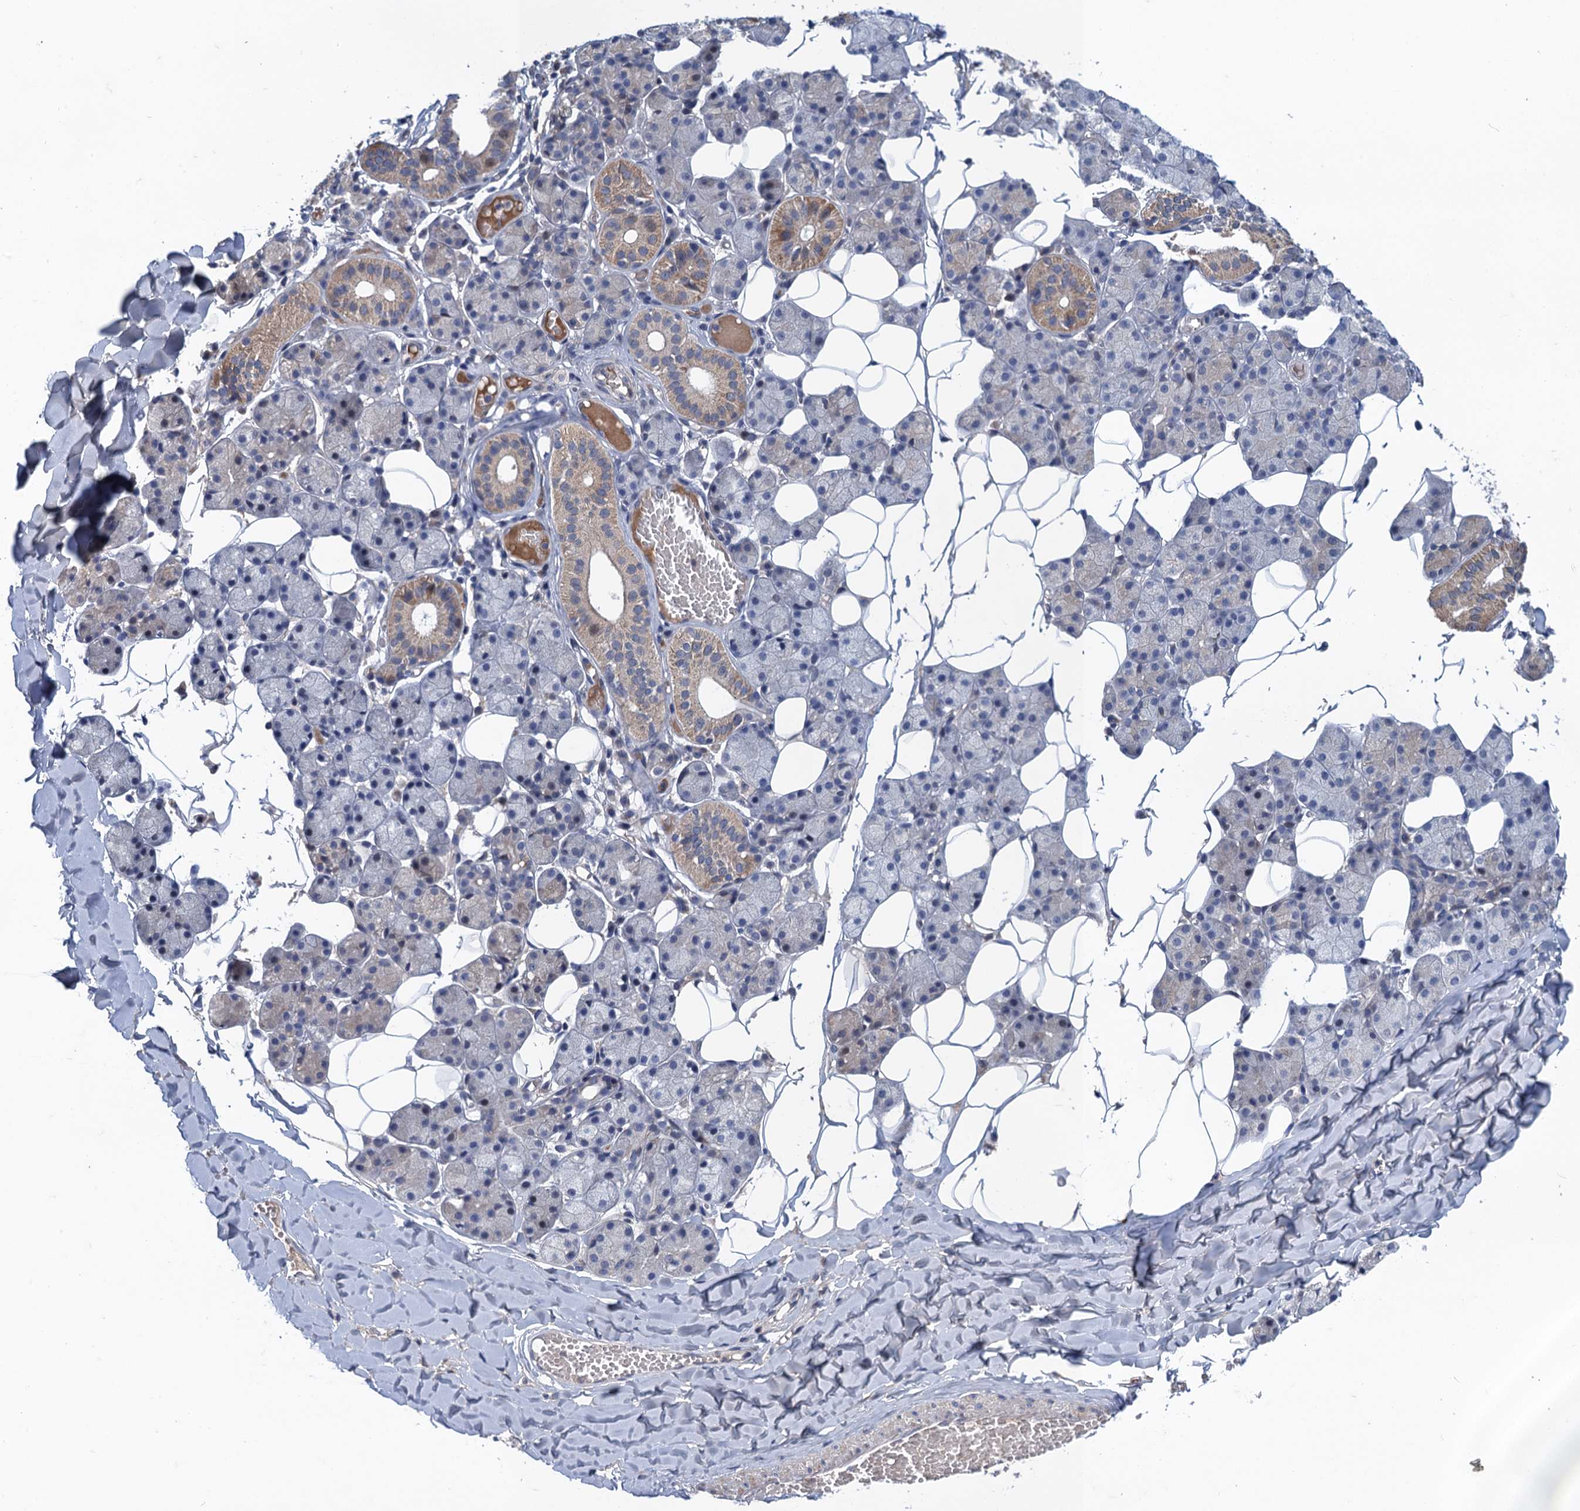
{"staining": {"intensity": "moderate", "quantity": "<25%", "location": "cytoplasmic/membranous"}, "tissue": "salivary gland", "cell_type": "Glandular cells", "image_type": "normal", "snomed": [{"axis": "morphology", "description": "Normal tissue, NOS"}, {"axis": "topography", "description": "Salivary gland"}], "caption": "Moderate cytoplasmic/membranous staining for a protein is appreciated in approximately <25% of glandular cells of unremarkable salivary gland using IHC.", "gene": "MDM1", "patient": {"sex": "female", "age": 33}}